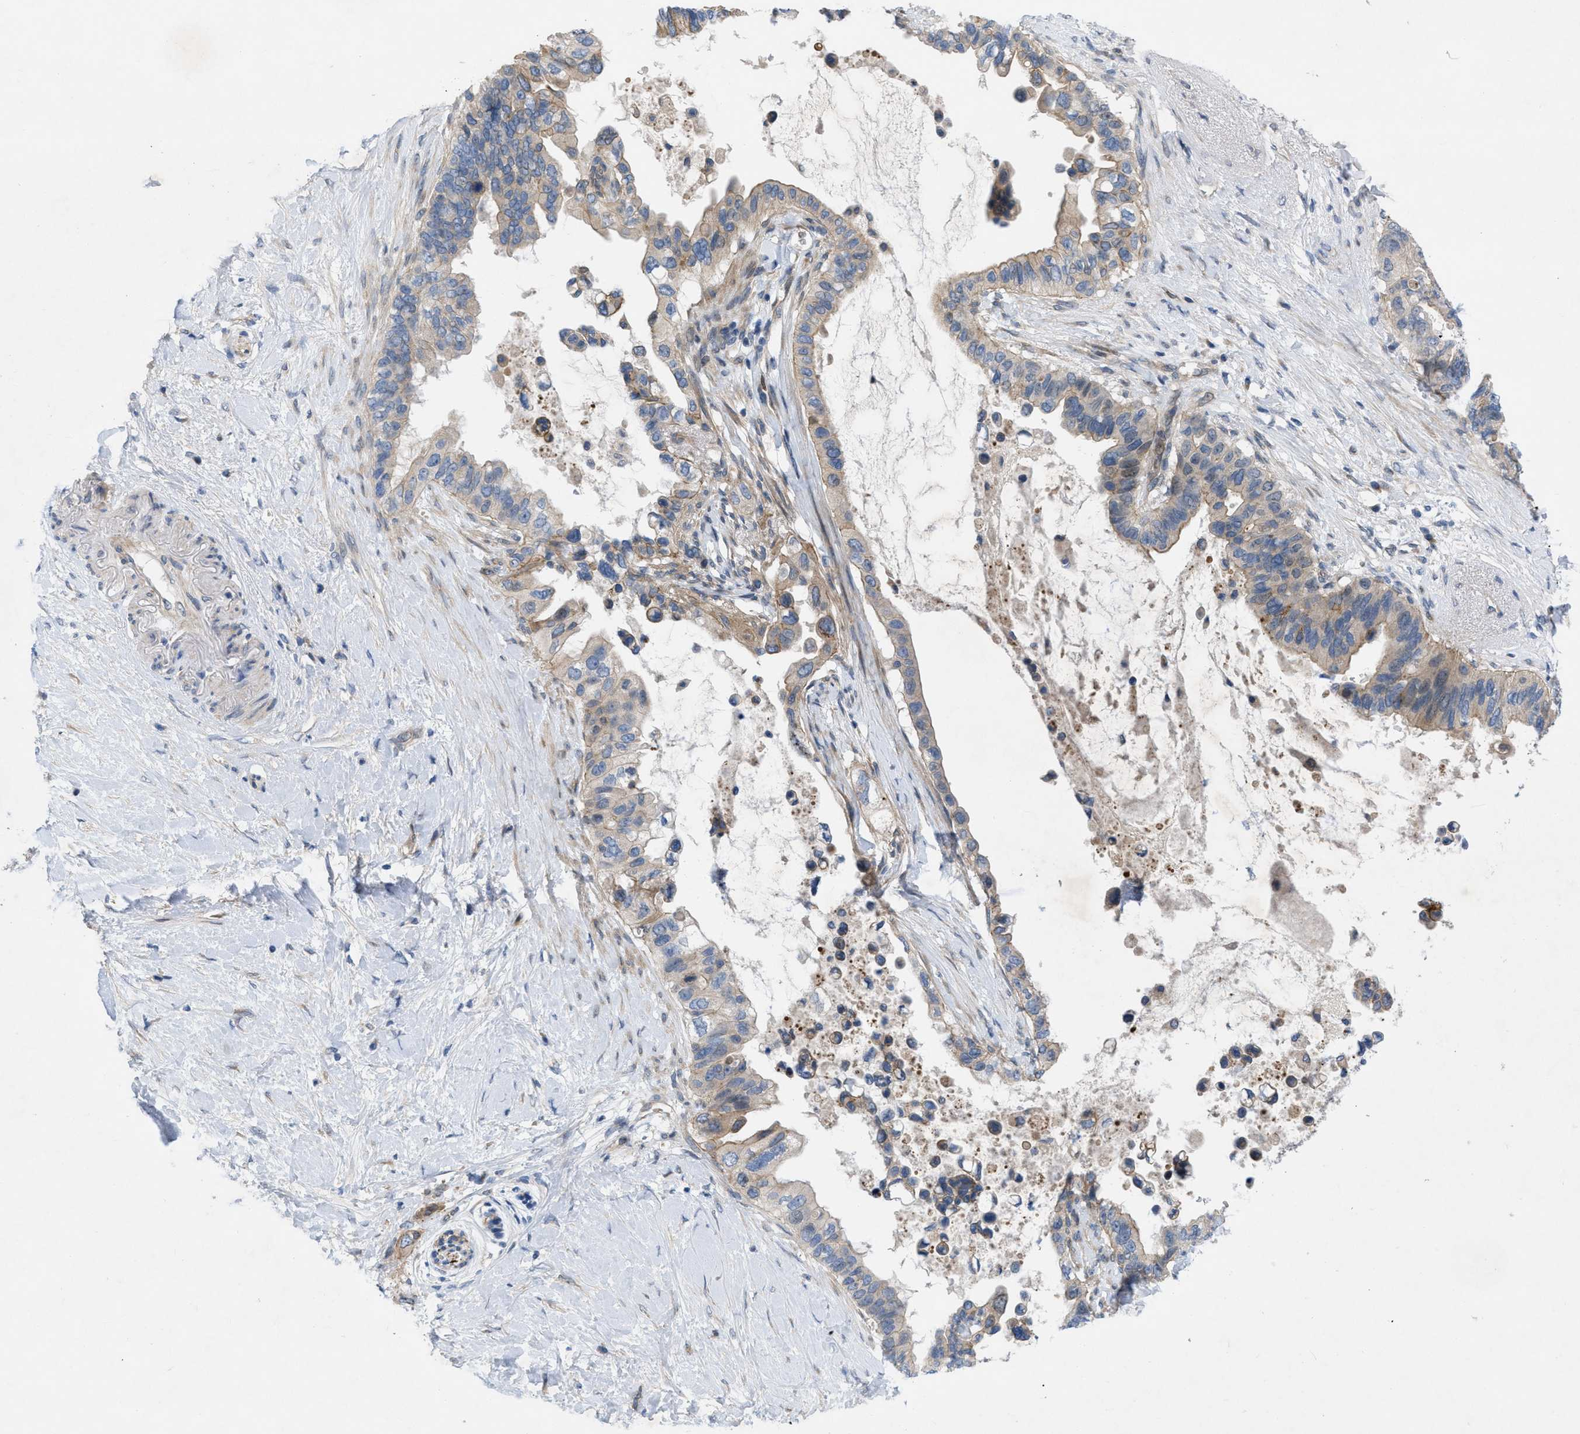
{"staining": {"intensity": "weak", "quantity": ">75%", "location": "cytoplasmic/membranous"}, "tissue": "pancreatic cancer", "cell_type": "Tumor cells", "image_type": "cancer", "snomed": [{"axis": "morphology", "description": "Adenocarcinoma, NOS"}, {"axis": "topography", "description": "Pancreas"}], "caption": "A photomicrograph of human adenocarcinoma (pancreatic) stained for a protein reveals weak cytoplasmic/membranous brown staining in tumor cells. (DAB (3,3'-diaminobenzidine) IHC with brightfield microscopy, high magnification).", "gene": "NDEL1", "patient": {"sex": "female", "age": 56}}